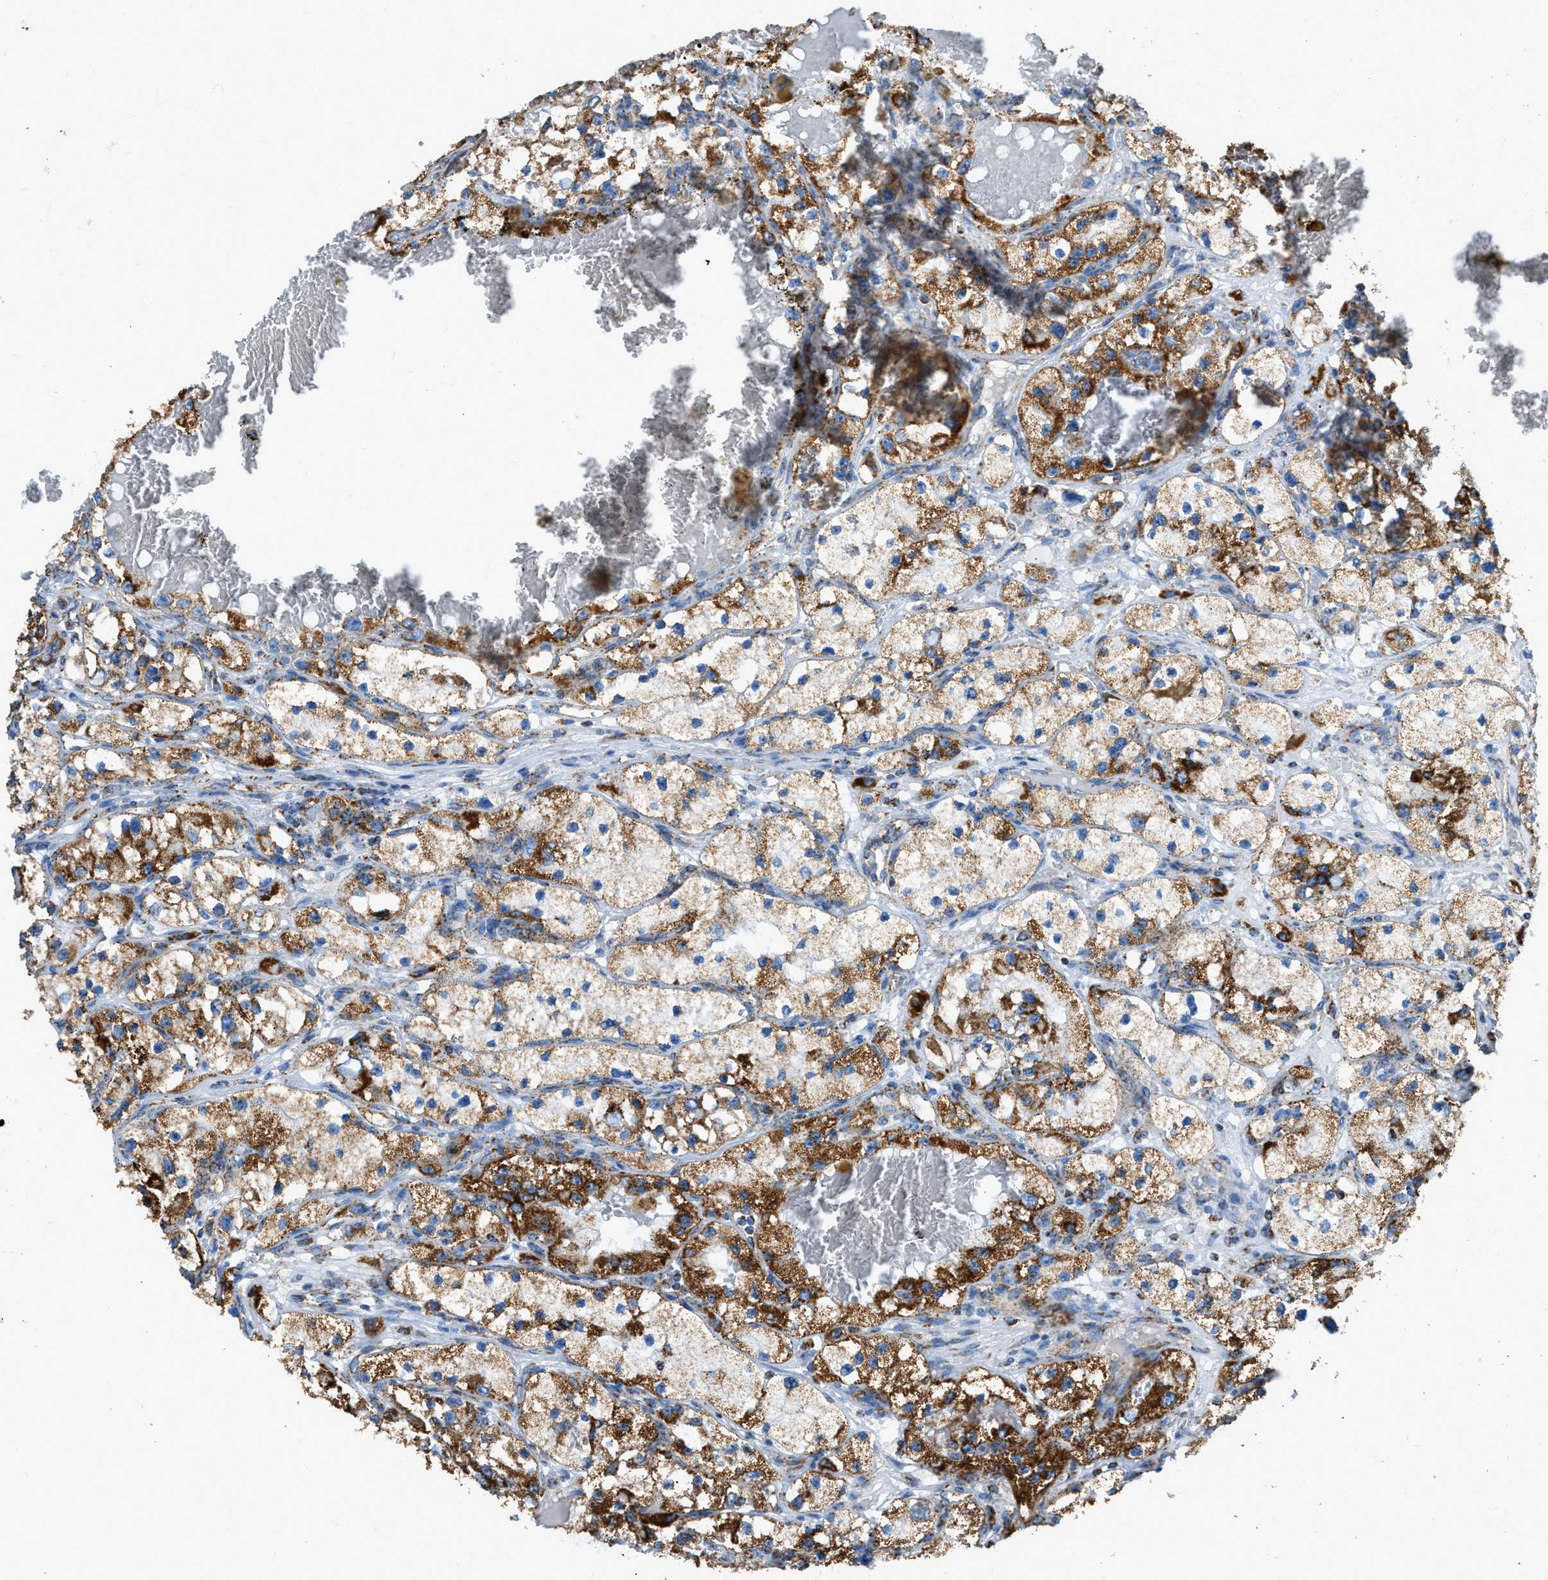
{"staining": {"intensity": "strong", "quantity": ">75%", "location": "cytoplasmic/membranous"}, "tissue": "renal cancer", "cell_type": "Tumor cells", "image_type": "cancer", "snomed": [{"axis": "morphology", "description": "Adenocarcinoma, NOS"}, {"axis": "topography", "description": "Kidney"}], "caption": "DAB (3,3'-diaminobenzidine) immunohistochemical staining of renal cancer exhibits strong cytoplasmic/membranous protein staining in approximately >75% of tumor cells.", "gene": "ETFB", "patient": {"sex": "female", "age": 57}}